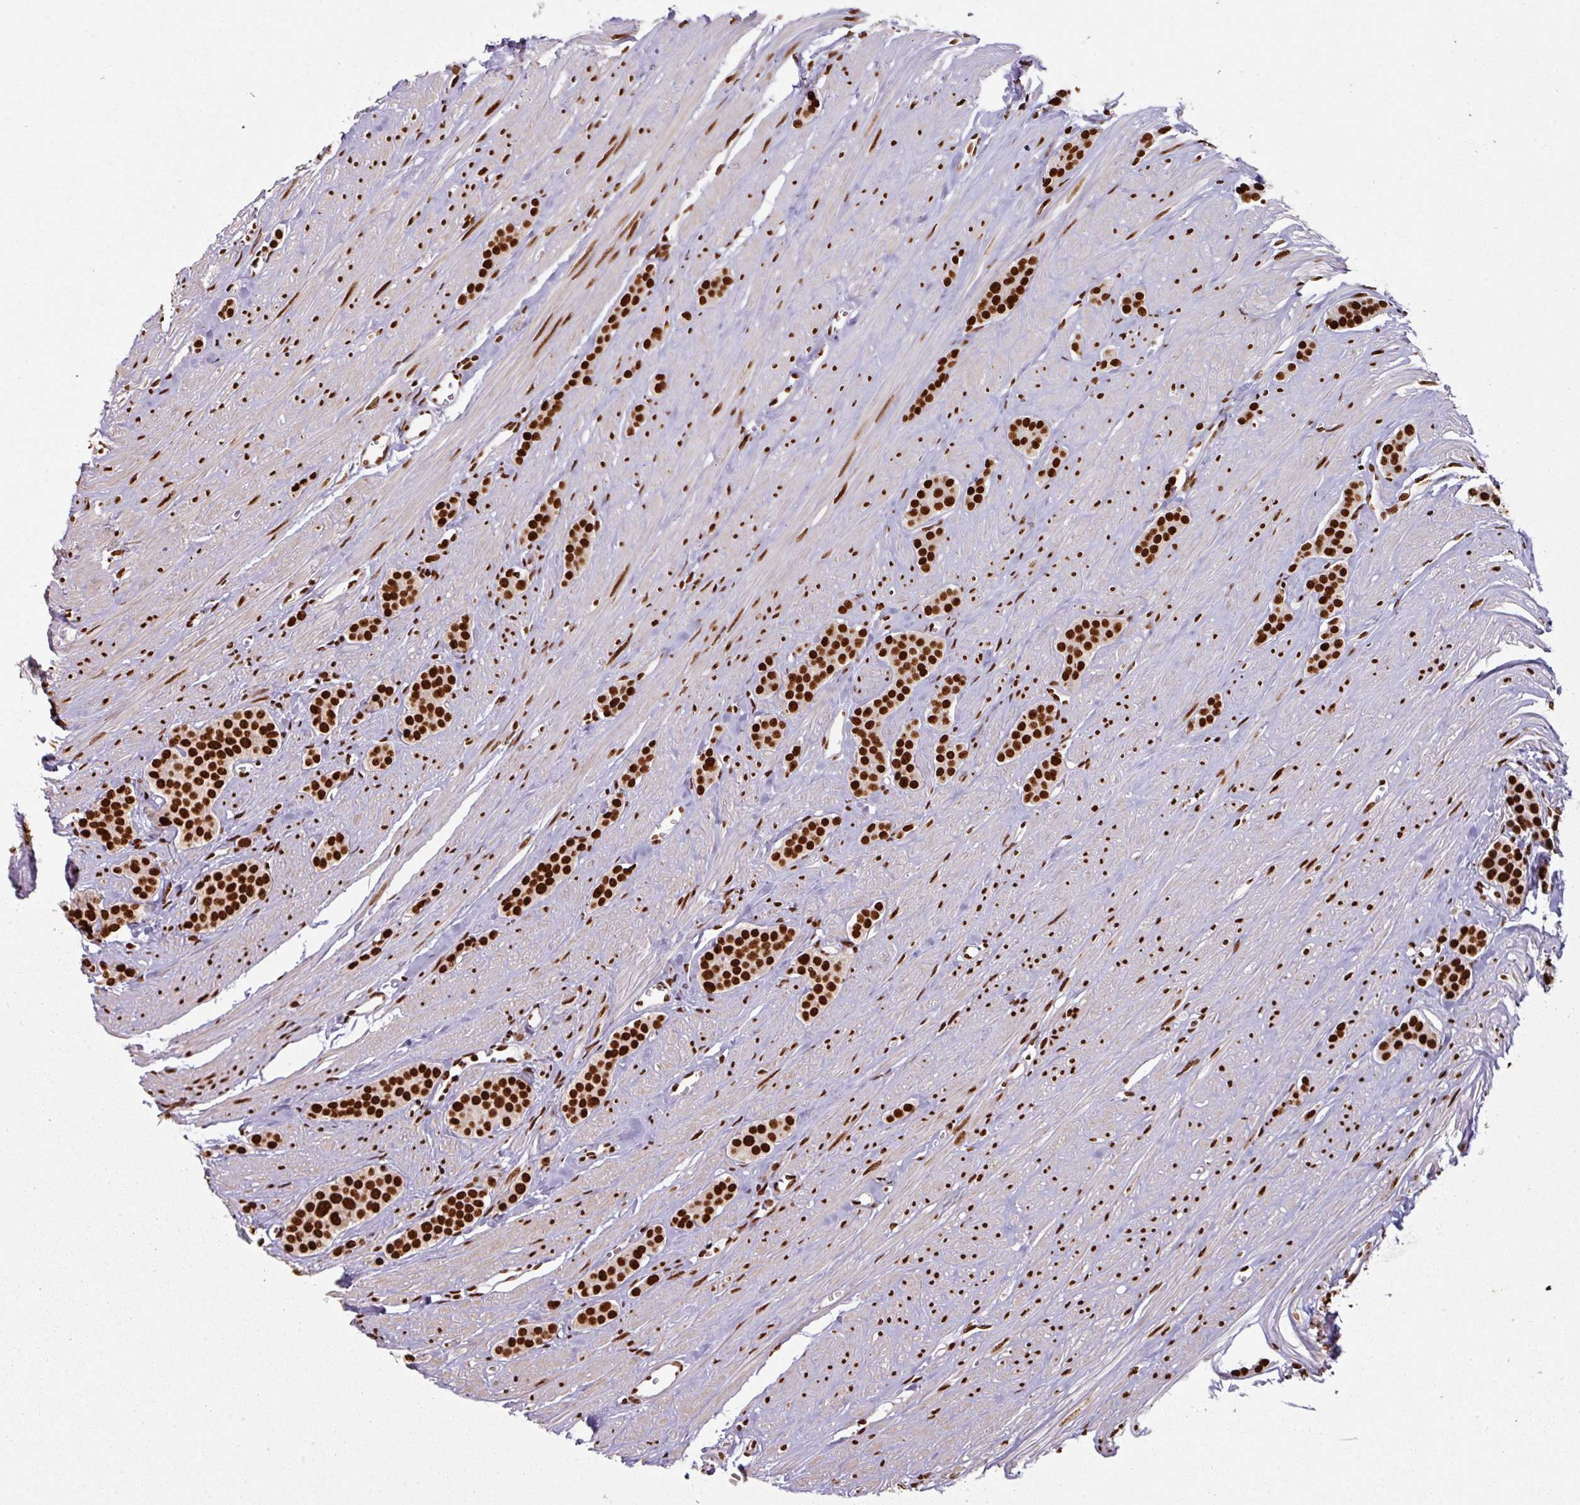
{"staining": {"intensity": "strong", "quantity": ">75%", "location": "nuclear"}, "tissue": "carcinoid", "cell_type": "Tumor cells", "image_type": "cancer", "snomed": [{"axis": "morphology", "description": "Carcinoid, malignant, NOS"}, {"axis": "topography", "description": "Small intestine"}], "caption": "Brown immunohistochemical staining in carcinoid displays strong nuclear expression in approximately >75% of tumor cells.", "gene": "SIK3", "patient": {"sex": "male", "age": 60}}